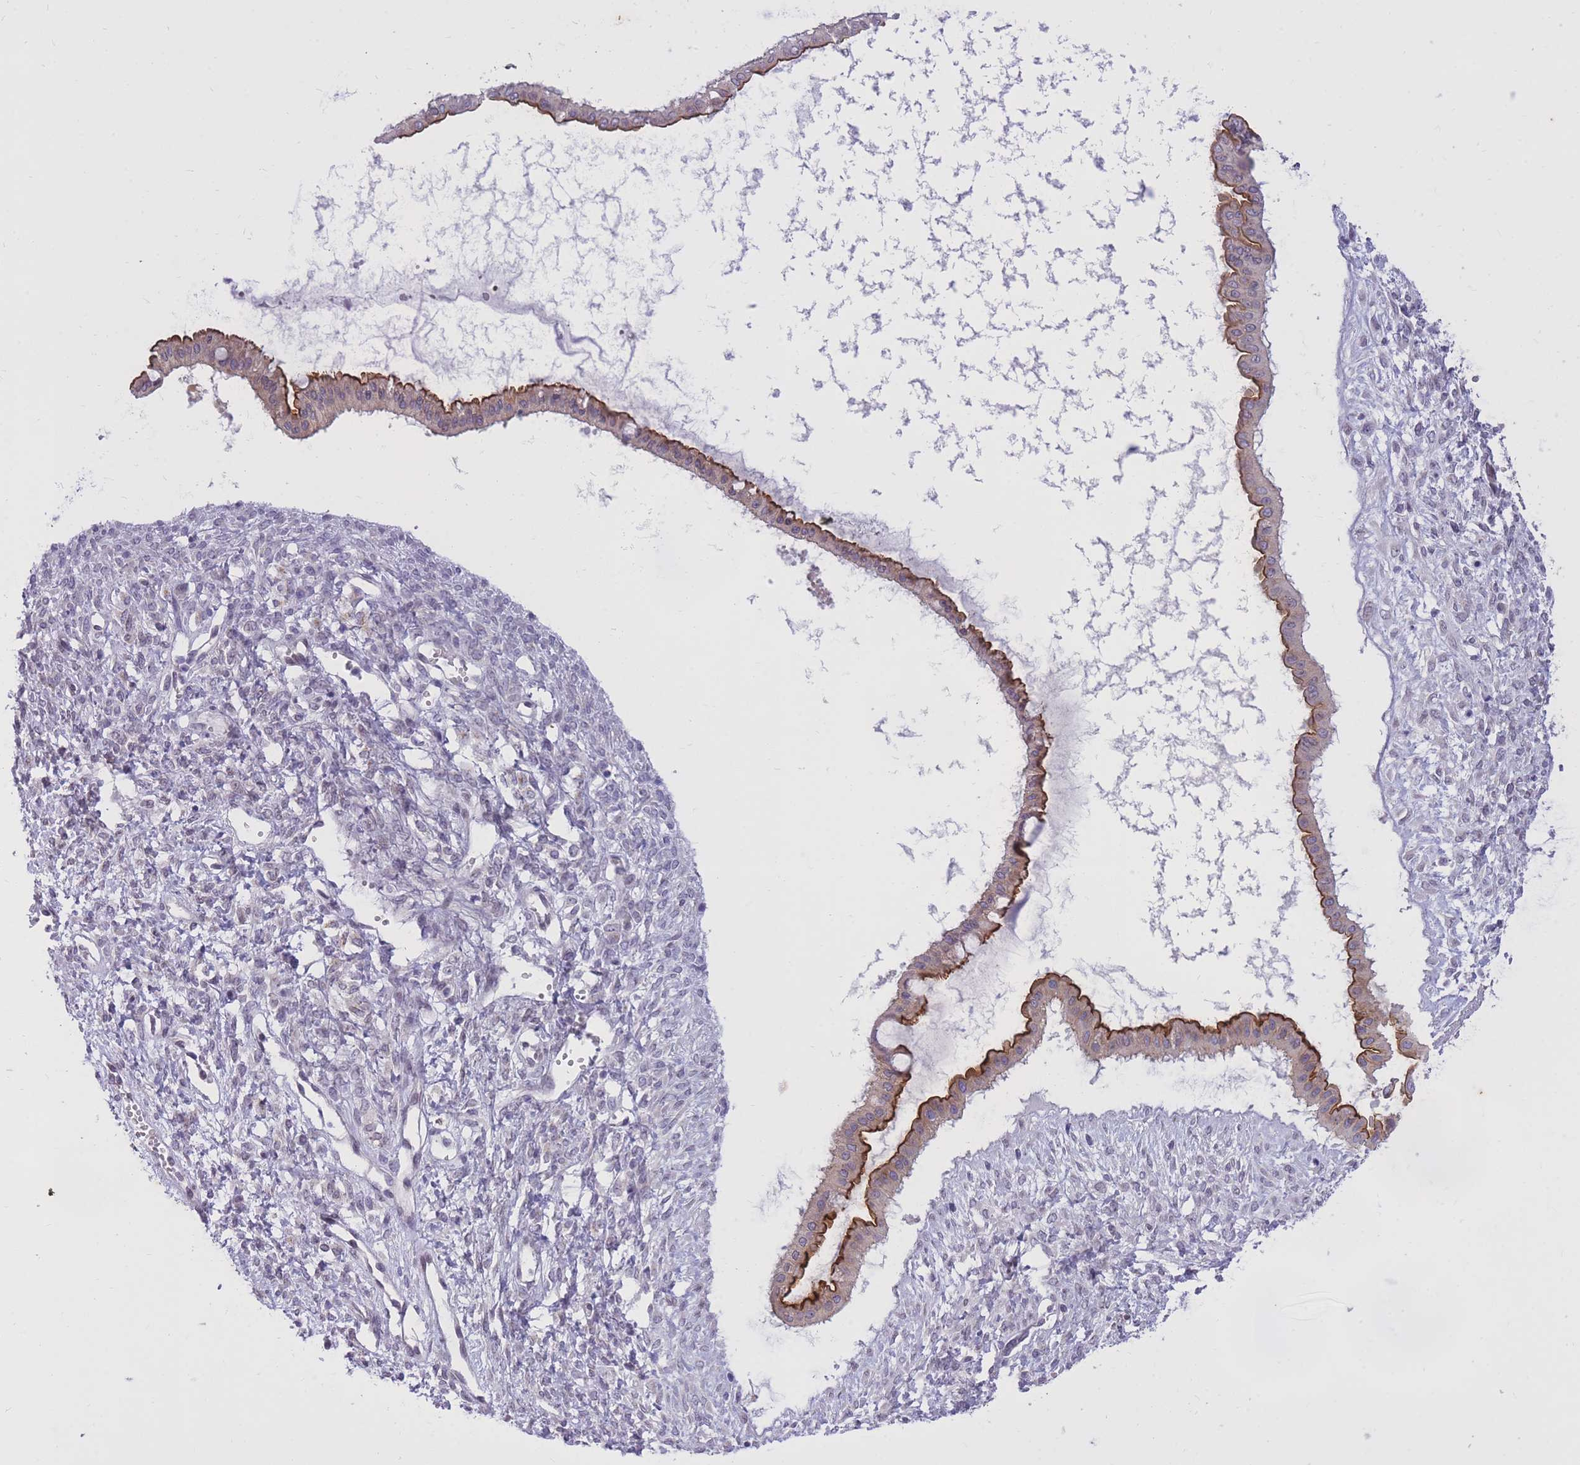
{"staining": {"intensity": "strong", "quantity": "25%-75%", "location": "cytoplasmic/membranous"}, "tissue": "ovarian cancer", "cell_type": "Tumor cells", "image_type": "cancer", "snomed": [{"axis": "morphology", "description": "Cystadenocarcinoma, mucinous, NOS"}, {"axis": "topography", "description": "Ovary"}], "caption": "There is high levels of strong cytoplasmic/membranous expression in tumor cells of ovarian mucinous cystadenocarcinoma, as demonstrated by immunohistochemical staining (brown color).", "gene": "HOOK2", "patient": {"sex": "female", "age": 73}}